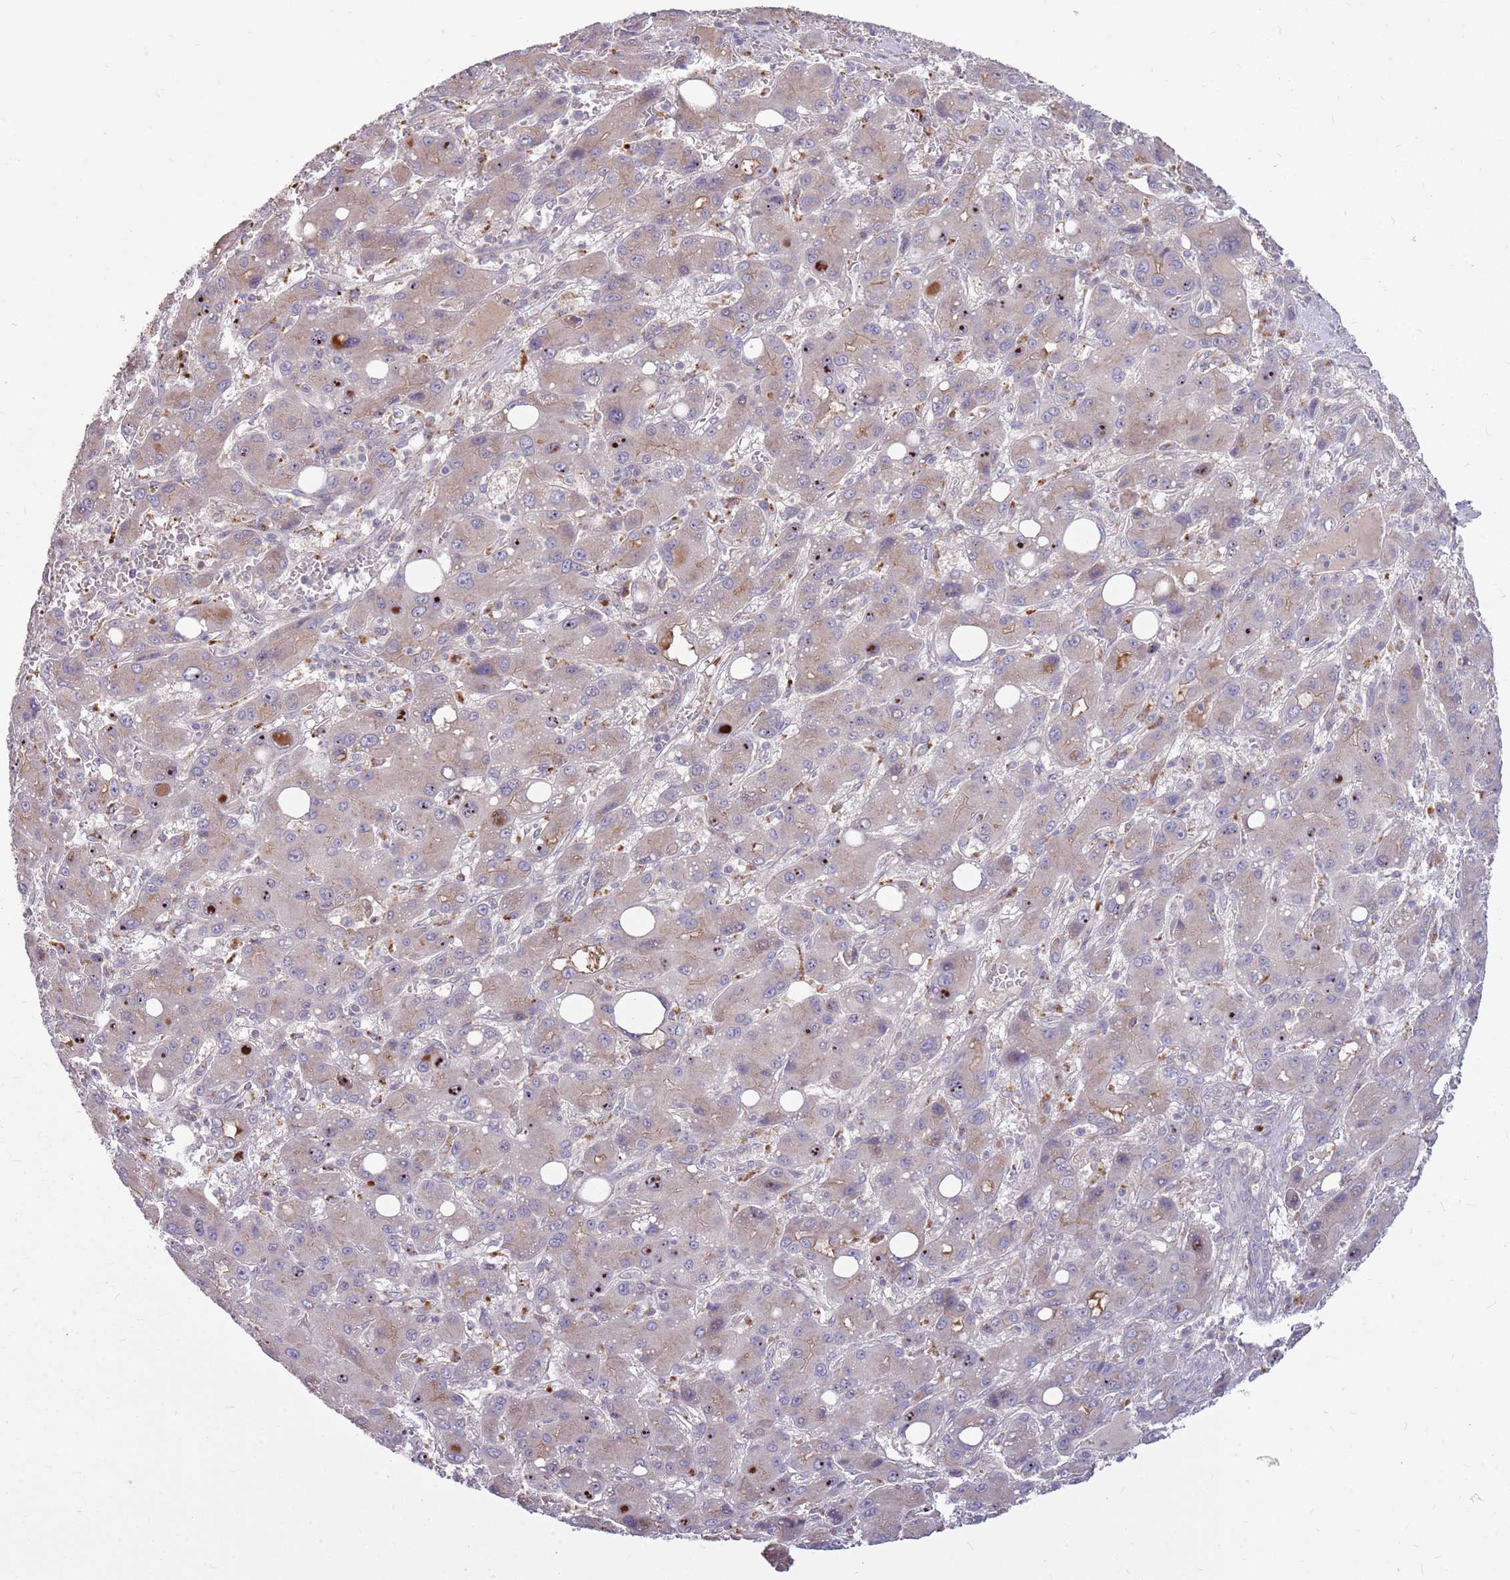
{"staining": {"intensity": "strong", "quantity": "<25%", "location": "nuclear"}, "tissue": "liver cancer", "cell_type": "Tumor cells", "image_type": "cancer", "snomed": [{"axis": "morphology", "description": "Carcinoma, Hepatocellular, NOS"}, {"axis": "topography", "description": "Liver"}], "caption": "Strong nuclear expression for a protein is identified in about <25% of tumor cells of liver cancer using IHC.", "gene": "PPP1R27", "patient": {"sex": "male", "age": 55}}